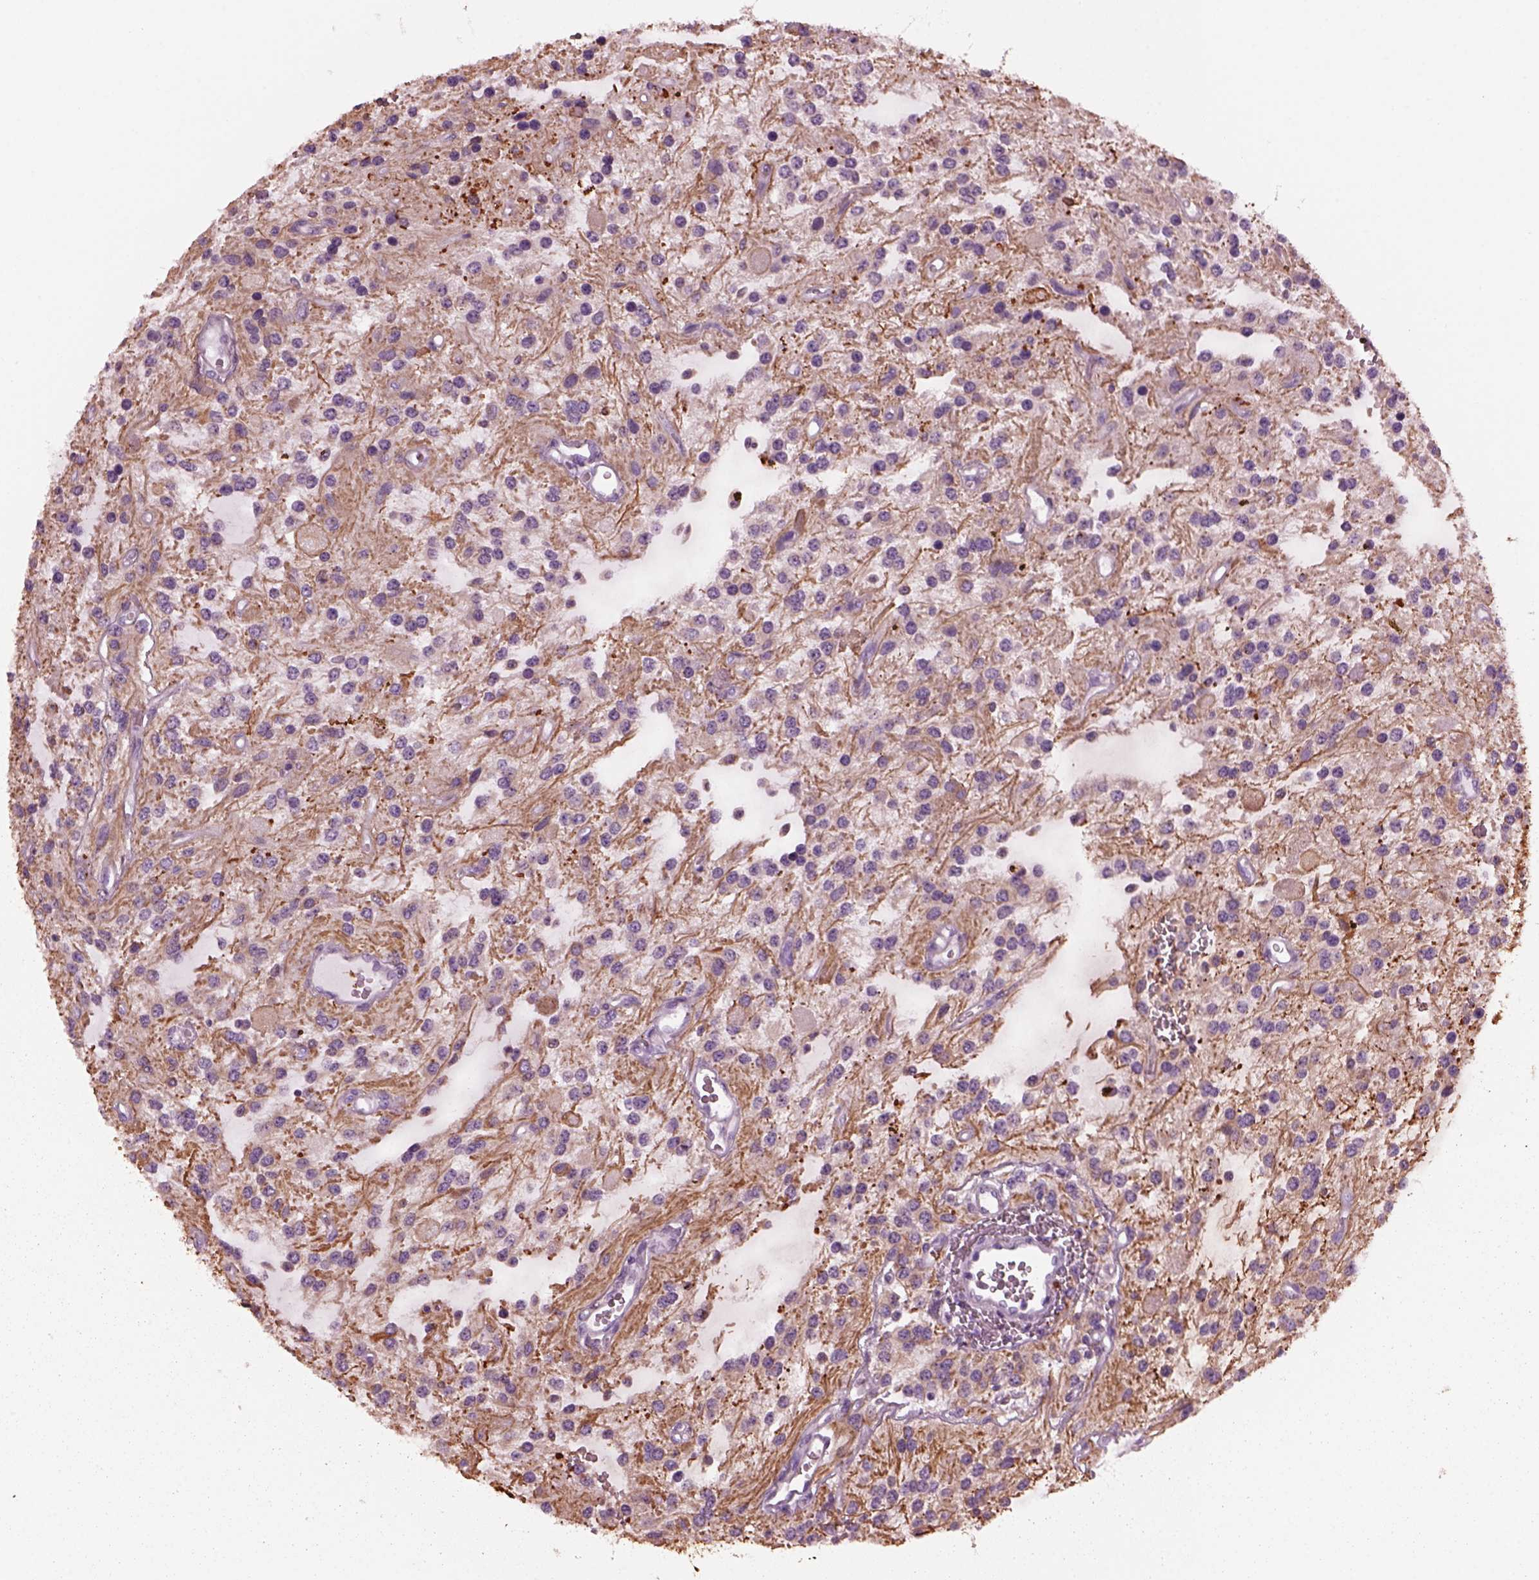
{"staining": {"intensity": "negative", "quantity": "none", "location": "none"}, "tissue": "glioma", "cell_type": "Tumor cells", "image_type": "cancer", "snomed": [{"axis": "morphology", "description": "Glioma, malignant, Low grade"}, {"axis": "topography", "description": "Cerebellum"}], "caption": "An image of human low-grade glioma (malignant) is negative for staining in tumor cells.", "gene": "SHTN1", "patient": {"sex": "female", "age": 14}}